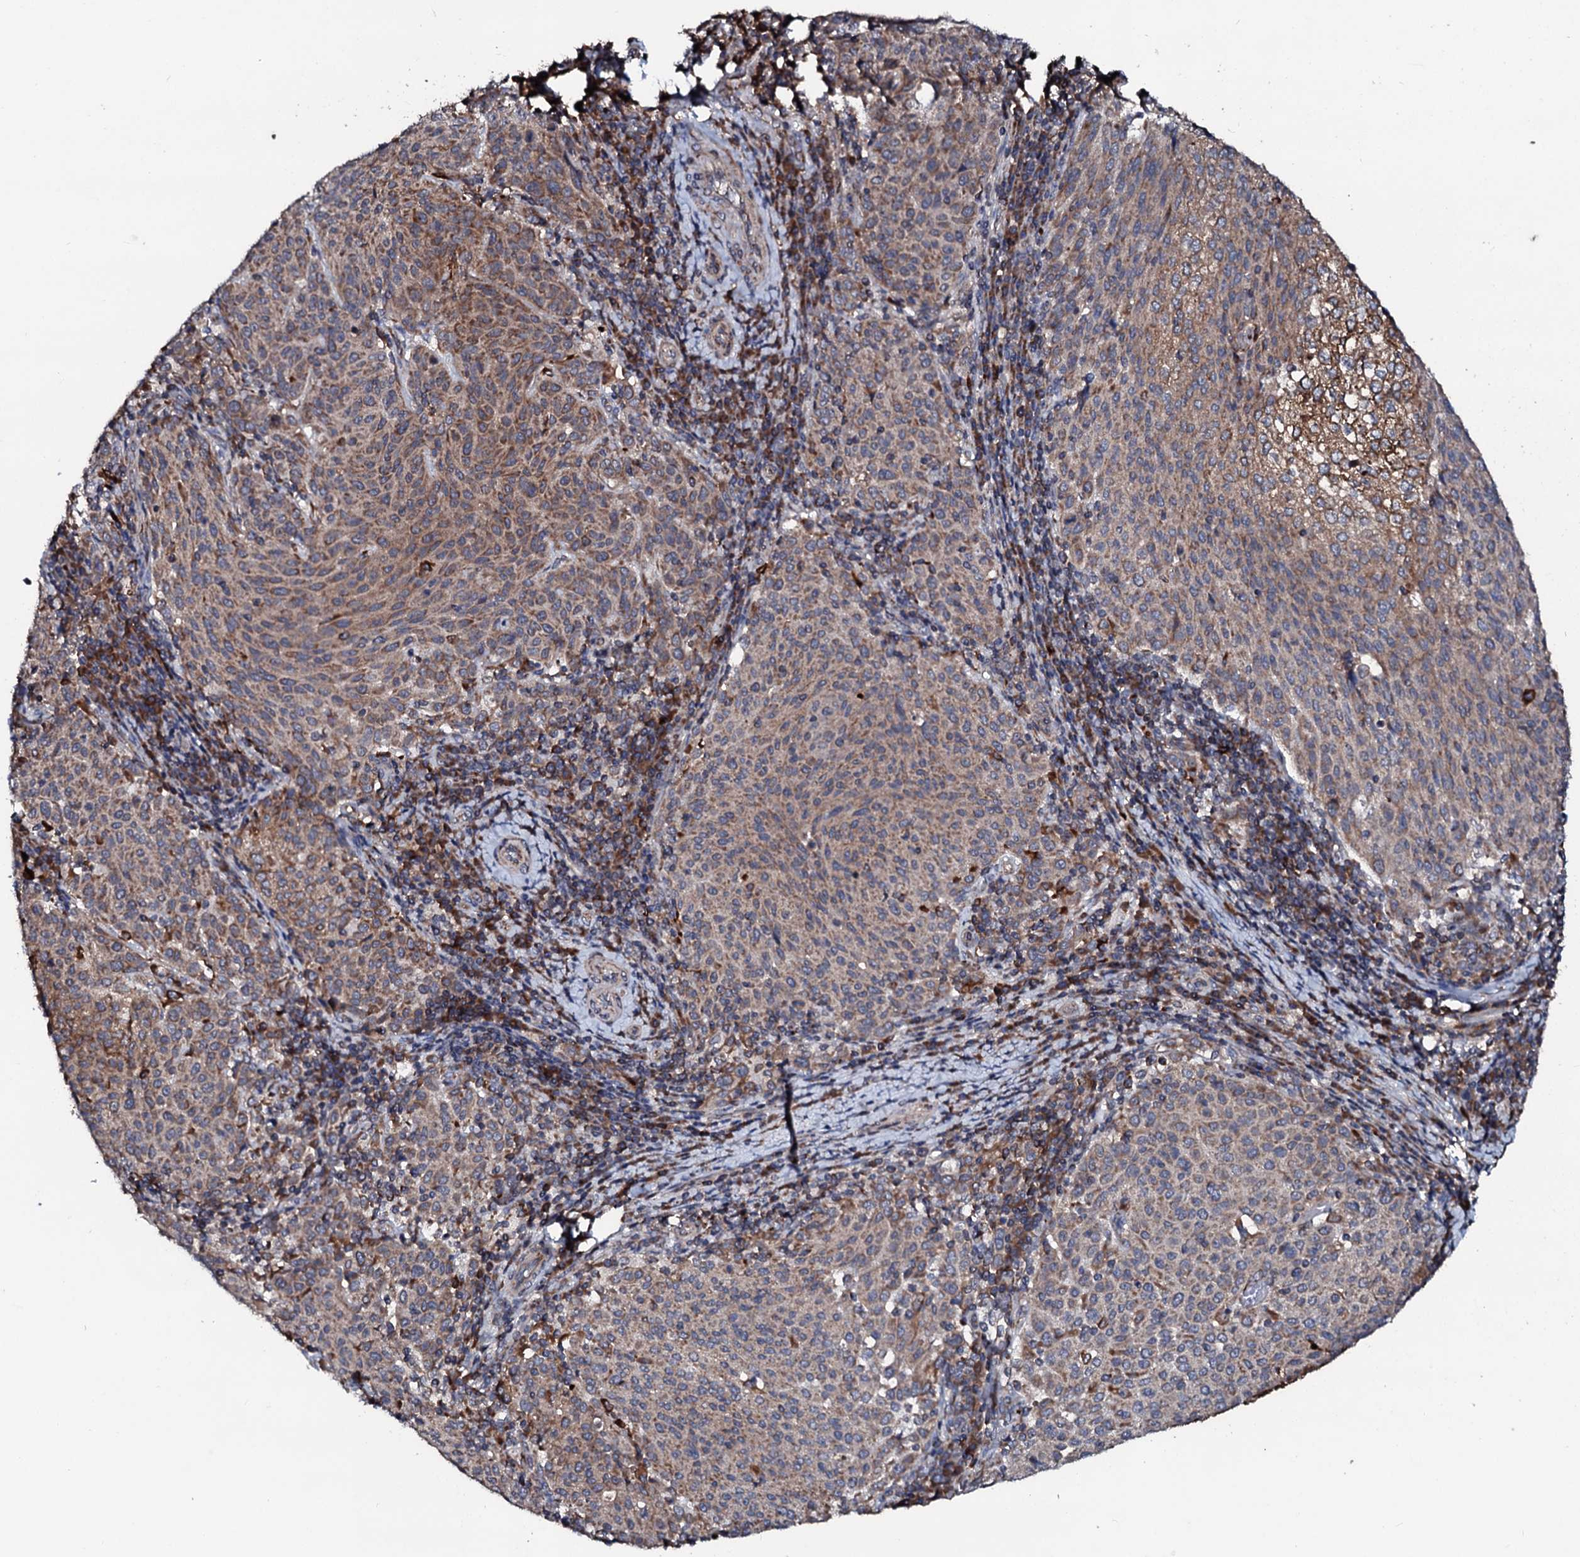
{"staining": {"intensity": "moderate", "quantity": "25%-75%", "location": "cytoplasmic/membranous"}, "tissue": "cervical cancer", "cell_type": "Tumor cells", "image_type": "cancer", "snomed": [{"axis": "morphology", "description": "Squamous cell carcinoma, NOS"}, {"axis": "topography", "description": "Cervix"}], "caption": "Cervical cancer (squamous cell carcinoma) stained for a protein (brown) demonstrates moderate cytoplasmic/membranous positive expression in about 25%-75% of tumor cells.", "gene": "SDHAF2", "patient": {"sex": "female", "age": 46}}